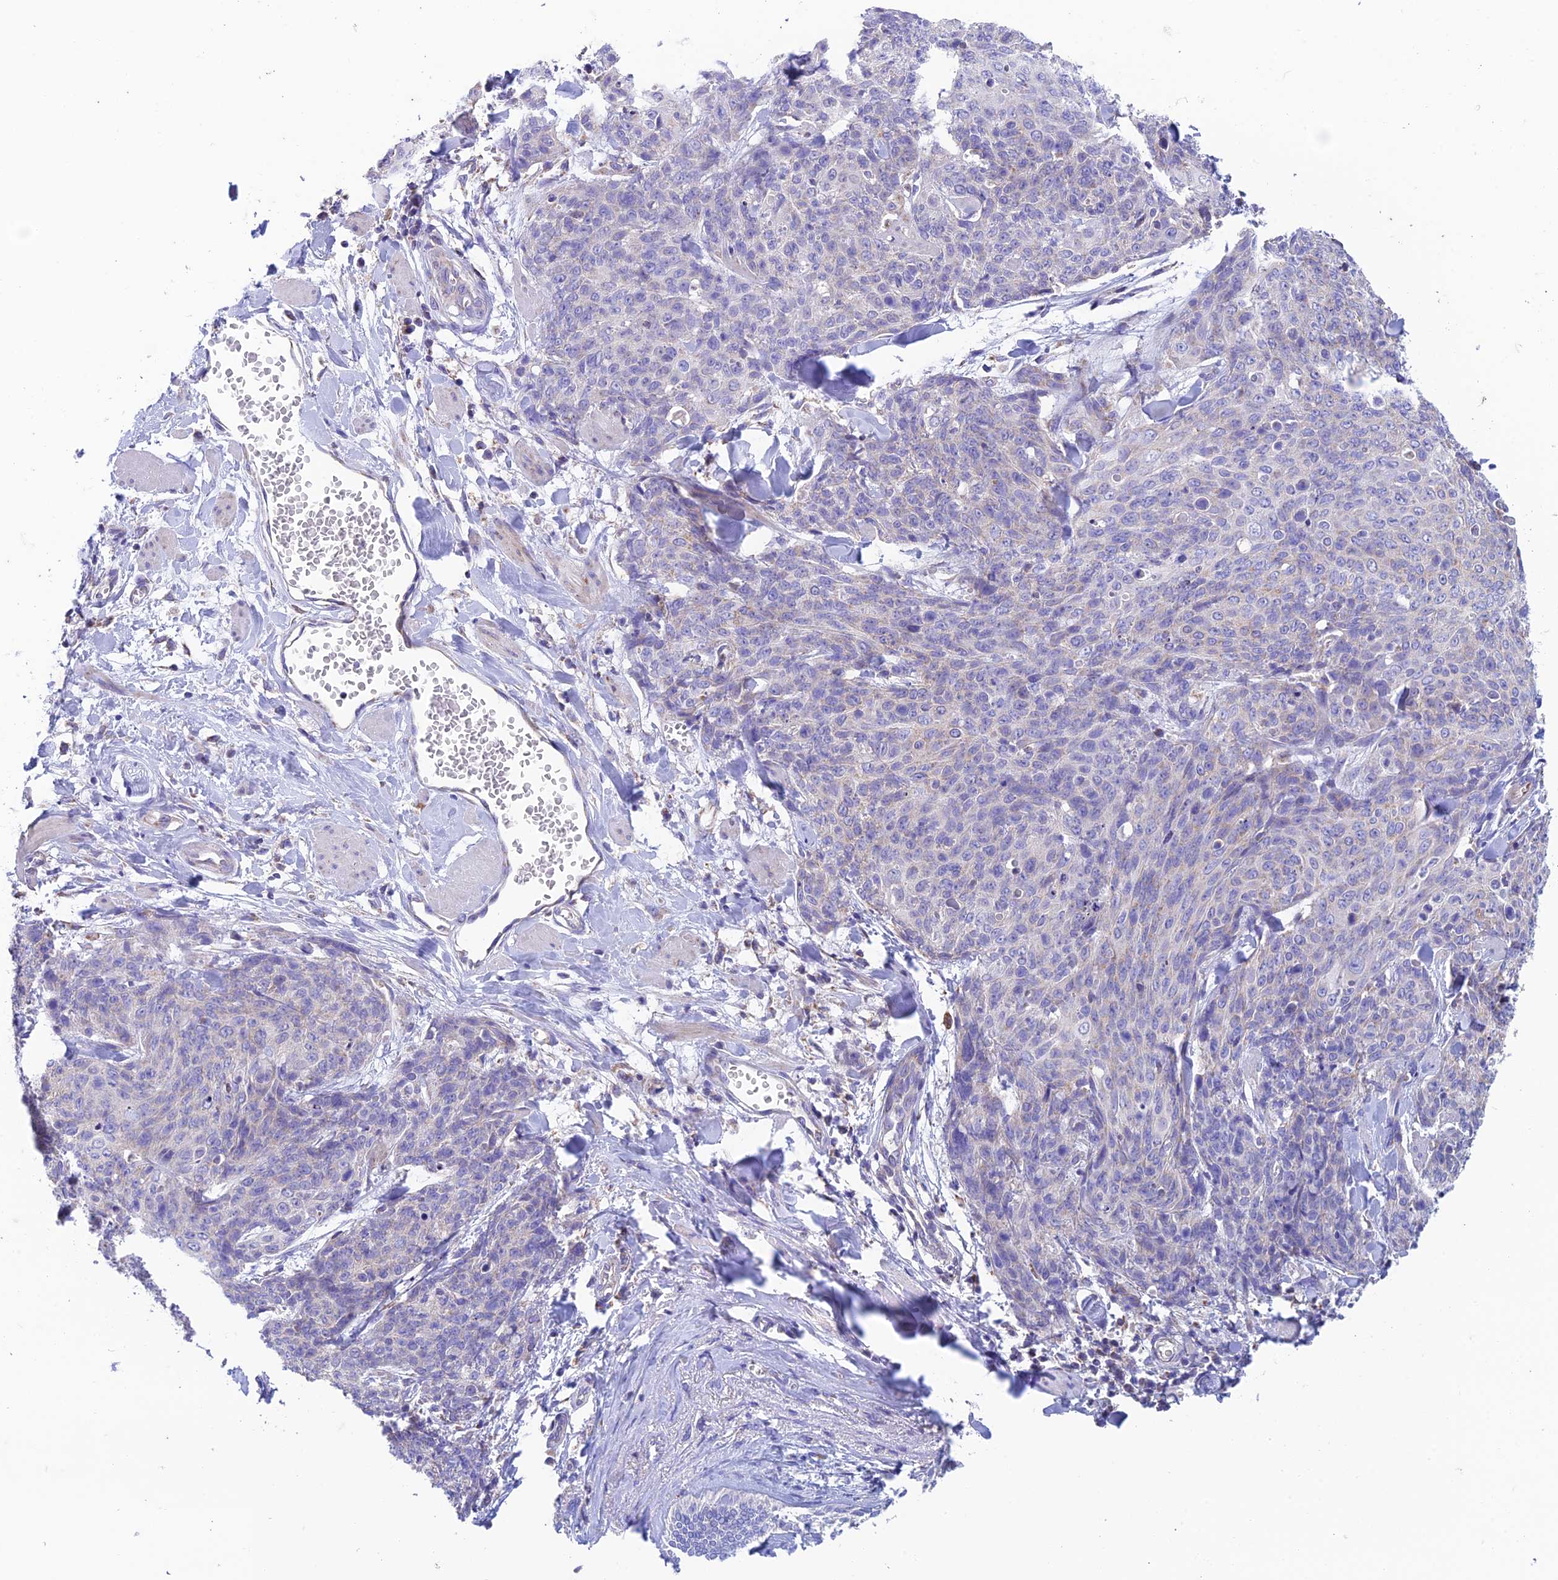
{"staining": {"intensity": "negative", "quantity": "none", "location": "none"}, "tissue": "skin cancer", "cell_type": "Tumor cells", "image_type": "cancer", "snomed": [{"axis": "morphology", "description": "Squamous cell carcinoma, NOS"}, {"axis": "topography", "description": "Skin"}, {"axis": "topography", "description": "Vulva"}], "caption": "There is no significant positivity in tumor cells of squamous cell carcinoma (skin). Brightfield microscopy of IHC stained with DAB (brown) and hematoxylin (blue), captured at high magnification.", "gene": "ZNF181", "patient": {"sex": "female", "age": 85}}